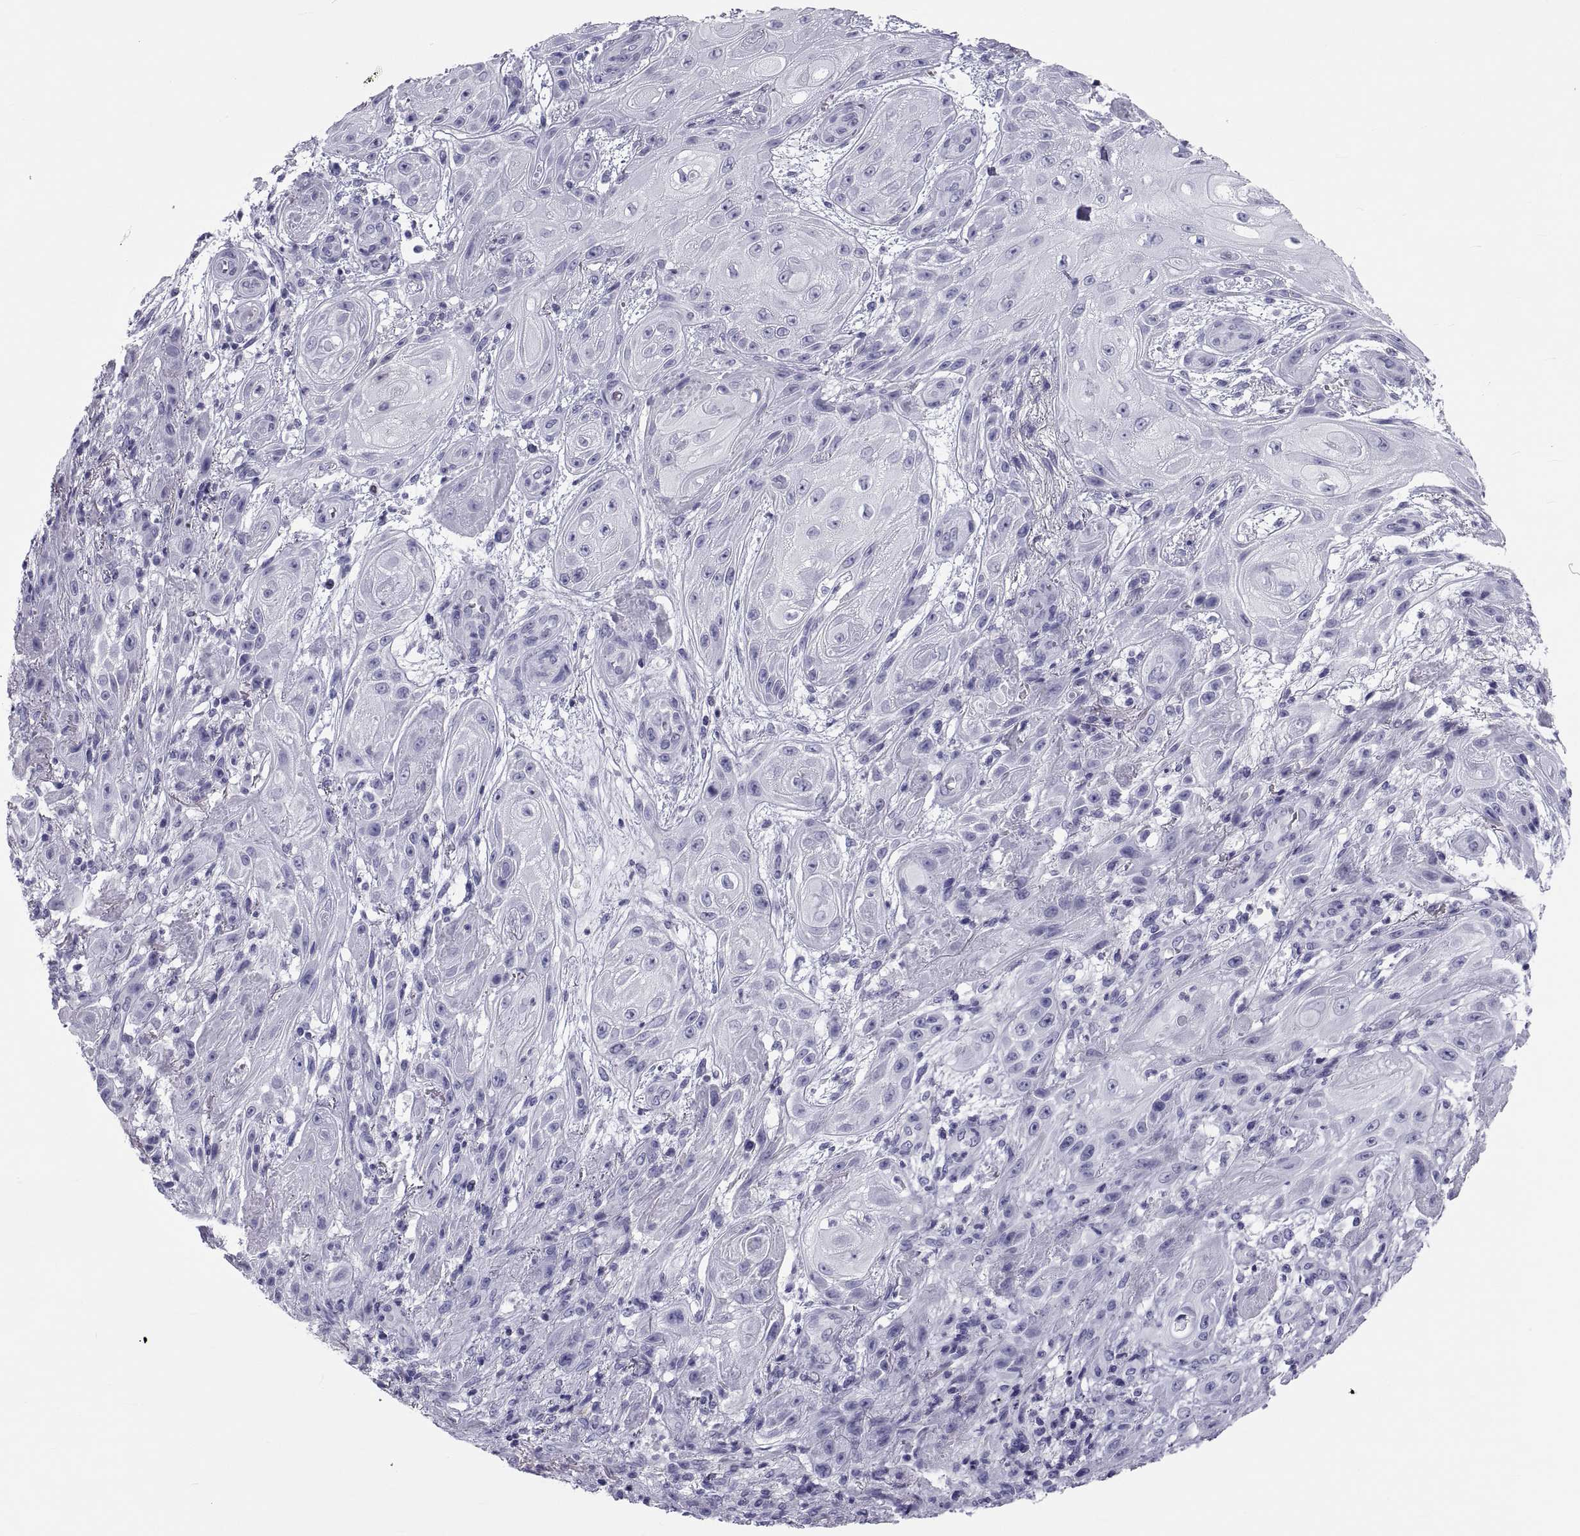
{"staining": {"intensity": "negative", "quantity": "none", "location": "none"}, "tissue": "skin cancer", "cell_type": "Tumor cells", "image_type": "cancer", "snomed": [{"axis": "morphology", "description": "Squamous cell carcinoma, NOS"}, {"axis": "topography", "description": "Skin"}], "caption": "IHC of skin cancer (squamous cell carcinoma) demonstrates no positivity in tumor cells.", "gene": "DEFB129", "patient": {"sex": "male", "age": 62}}